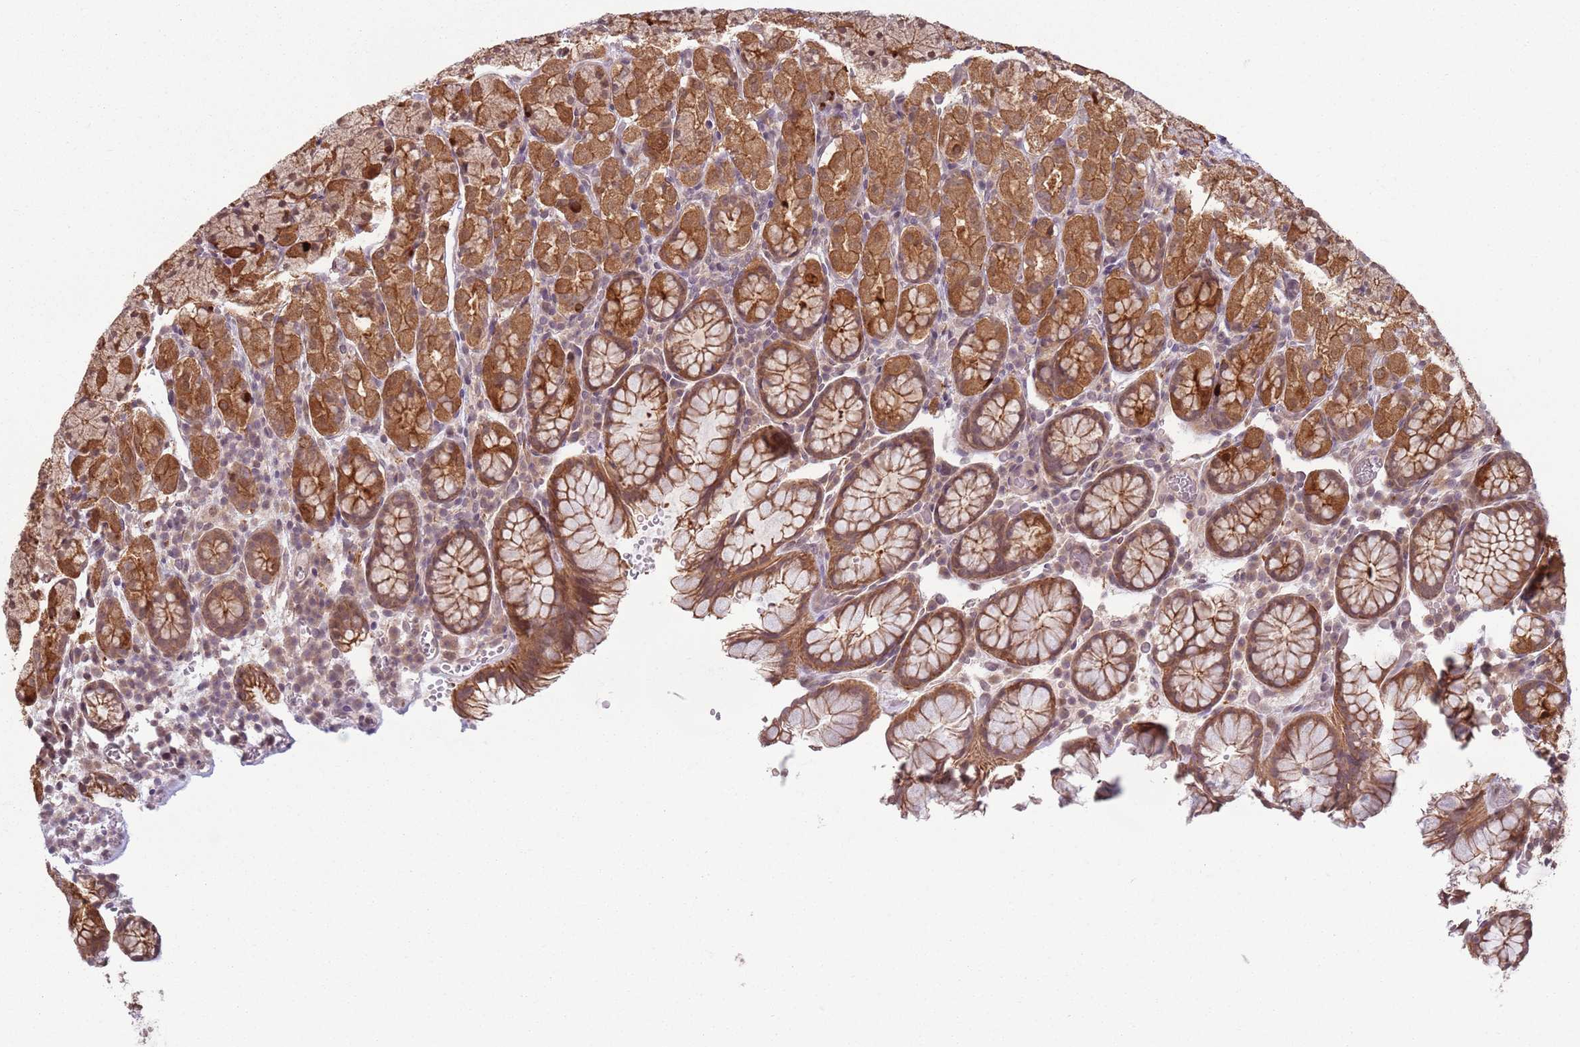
{"staining": {"intensity": "strong", "quantity": ">75%", "location": "cytoplasmic/membranous"}, "tissue": "stomach", "cell_type": "Glandular cells", "image_type": "normal", "snomed": [{"axis": "morphology", "description": "Normal tissue, NOS"}, {"axis": "topography", "description": "Stomach, upper"}, {"axis": "topography", "description": "Stomach"}], "caption": "An immunohistochemistry image of benign tissue is shown. Protein staining in brown shows strong cytoplasmic/membranous positivity in stomach within glandular cells. (DAB = brown stain, brightfield microscopy at high magnification).", "gene": "CCDC154", "patient": {"sex": "male", "age": 62}}